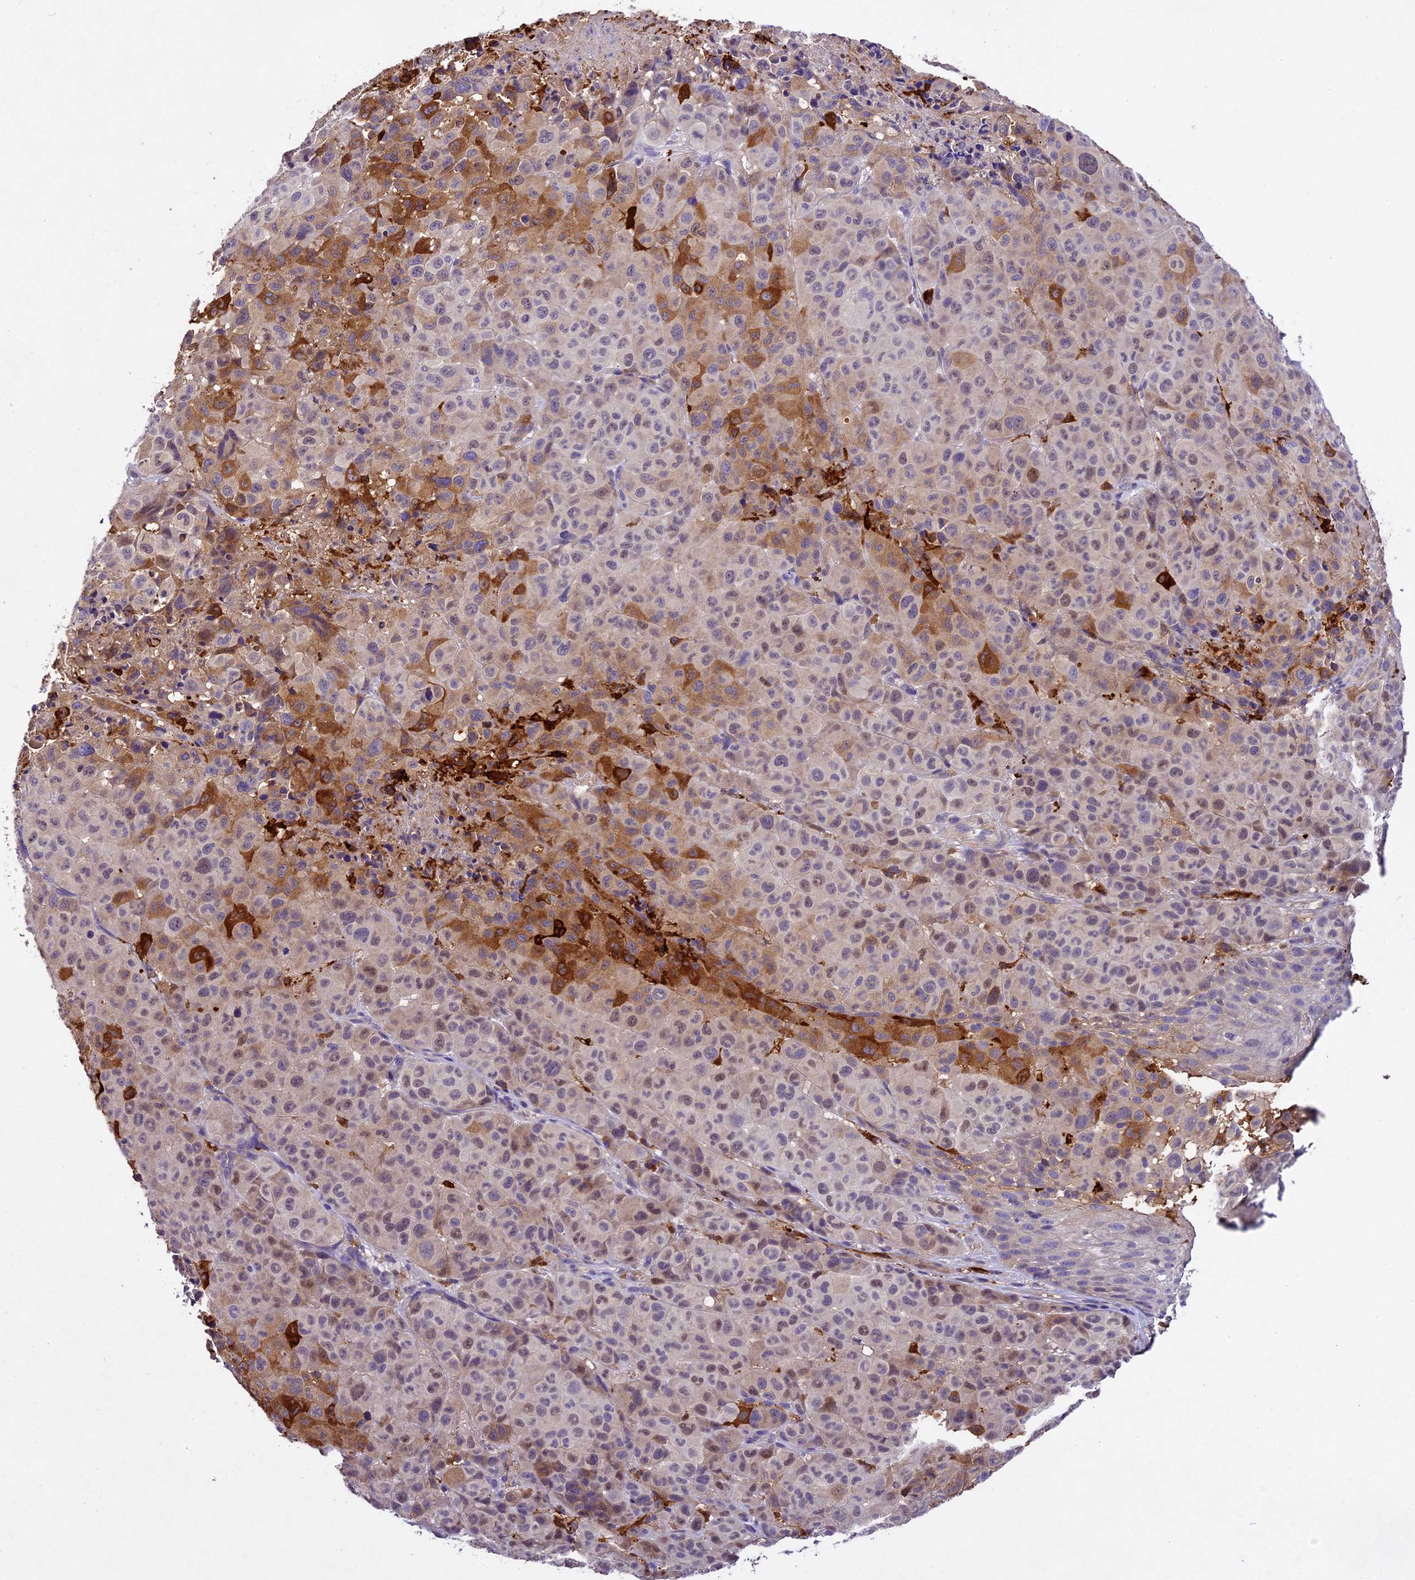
{"staining": {"intensity": "moderate", "quantity": "25%-75%", "location": "cytoplasmic/membranous"}, "tissue": "melanoma", "cell_type": "Tumor cells", "image_type": "cancer", "snomed": [{"axis": "morphology", "description": "Malignant melanoma, NOS"}, {"axis": "topography", "description": "Skin"}], "caption": "A brown stain highlights moderate cytoplasmic/membranous positivity of a protein in malignant melanoma tumor cells. The staining was performed using DAB to visualize the protein expression in brown, while the nuclei were stained in blue with hematoxylin (Magnification: 20x).", "gene": "CILP2", "patient": {"sex": "male", "age": 73}}